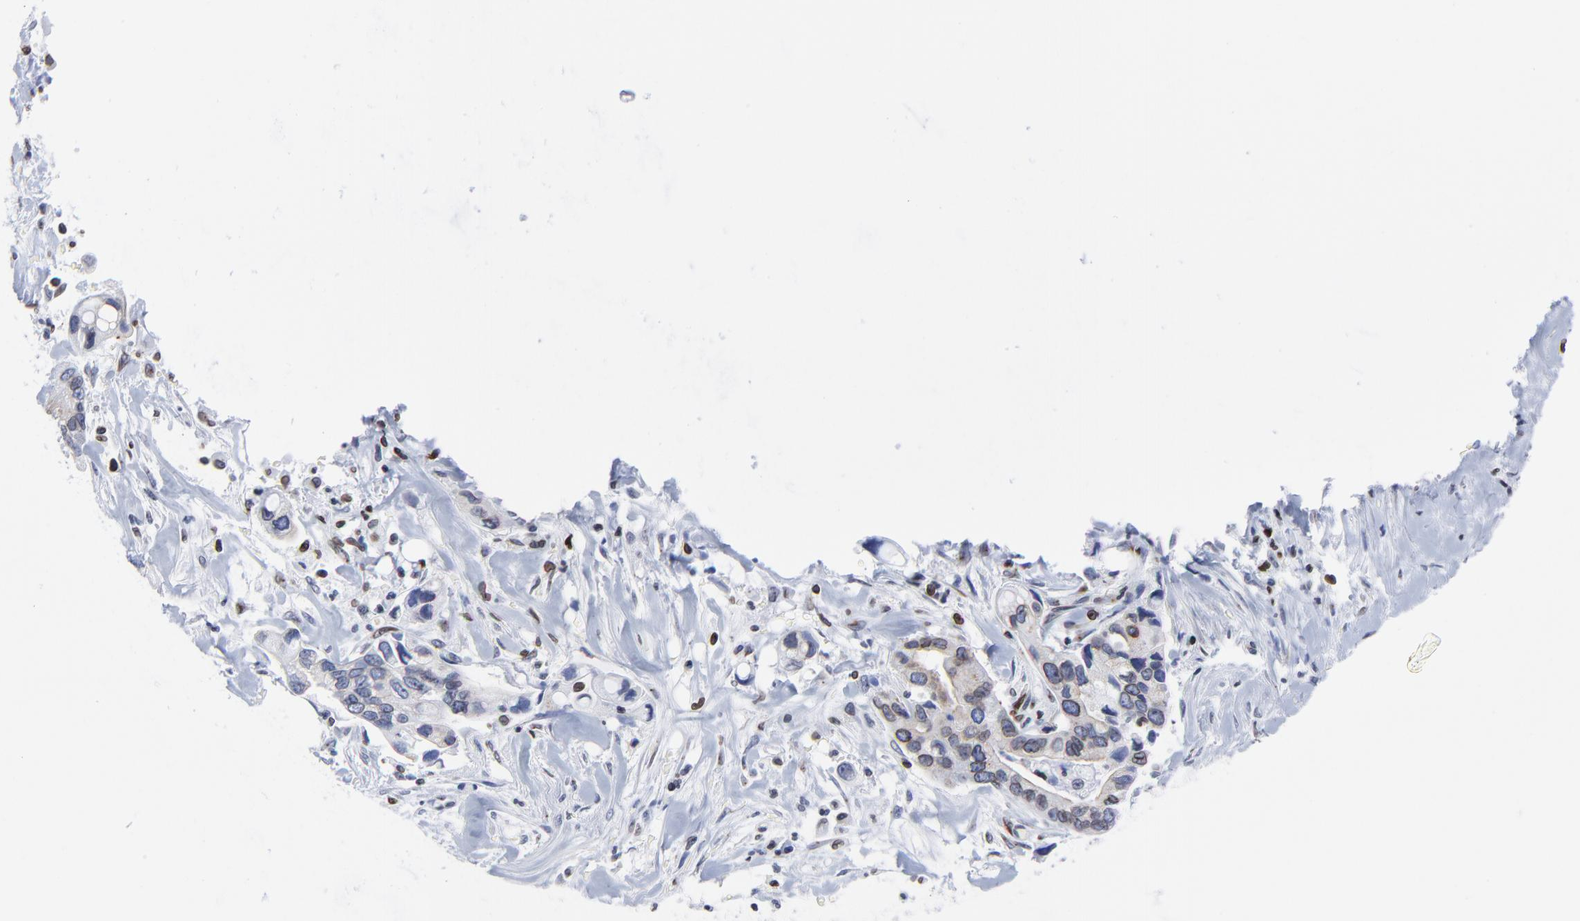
{"staining": {"intensity": "weak", "quantity": "<25%", "location": "cytoplasmic/membranous"}, "tissue": "pancreatic cancer", "cell_type": "Tumor cells", "image_type": "cancer", "snomed": [{"axis": "morphology", "description": "Adenocarcinoma, NOS"}, {"axis": "topography", "description": "Pancreas"}], "caption": "Tumor cells are negative for protein expression in human pancreatic adenocarcinoma.", "gene": "THAP7", "patient": {"sex": "male", "age": 70}}